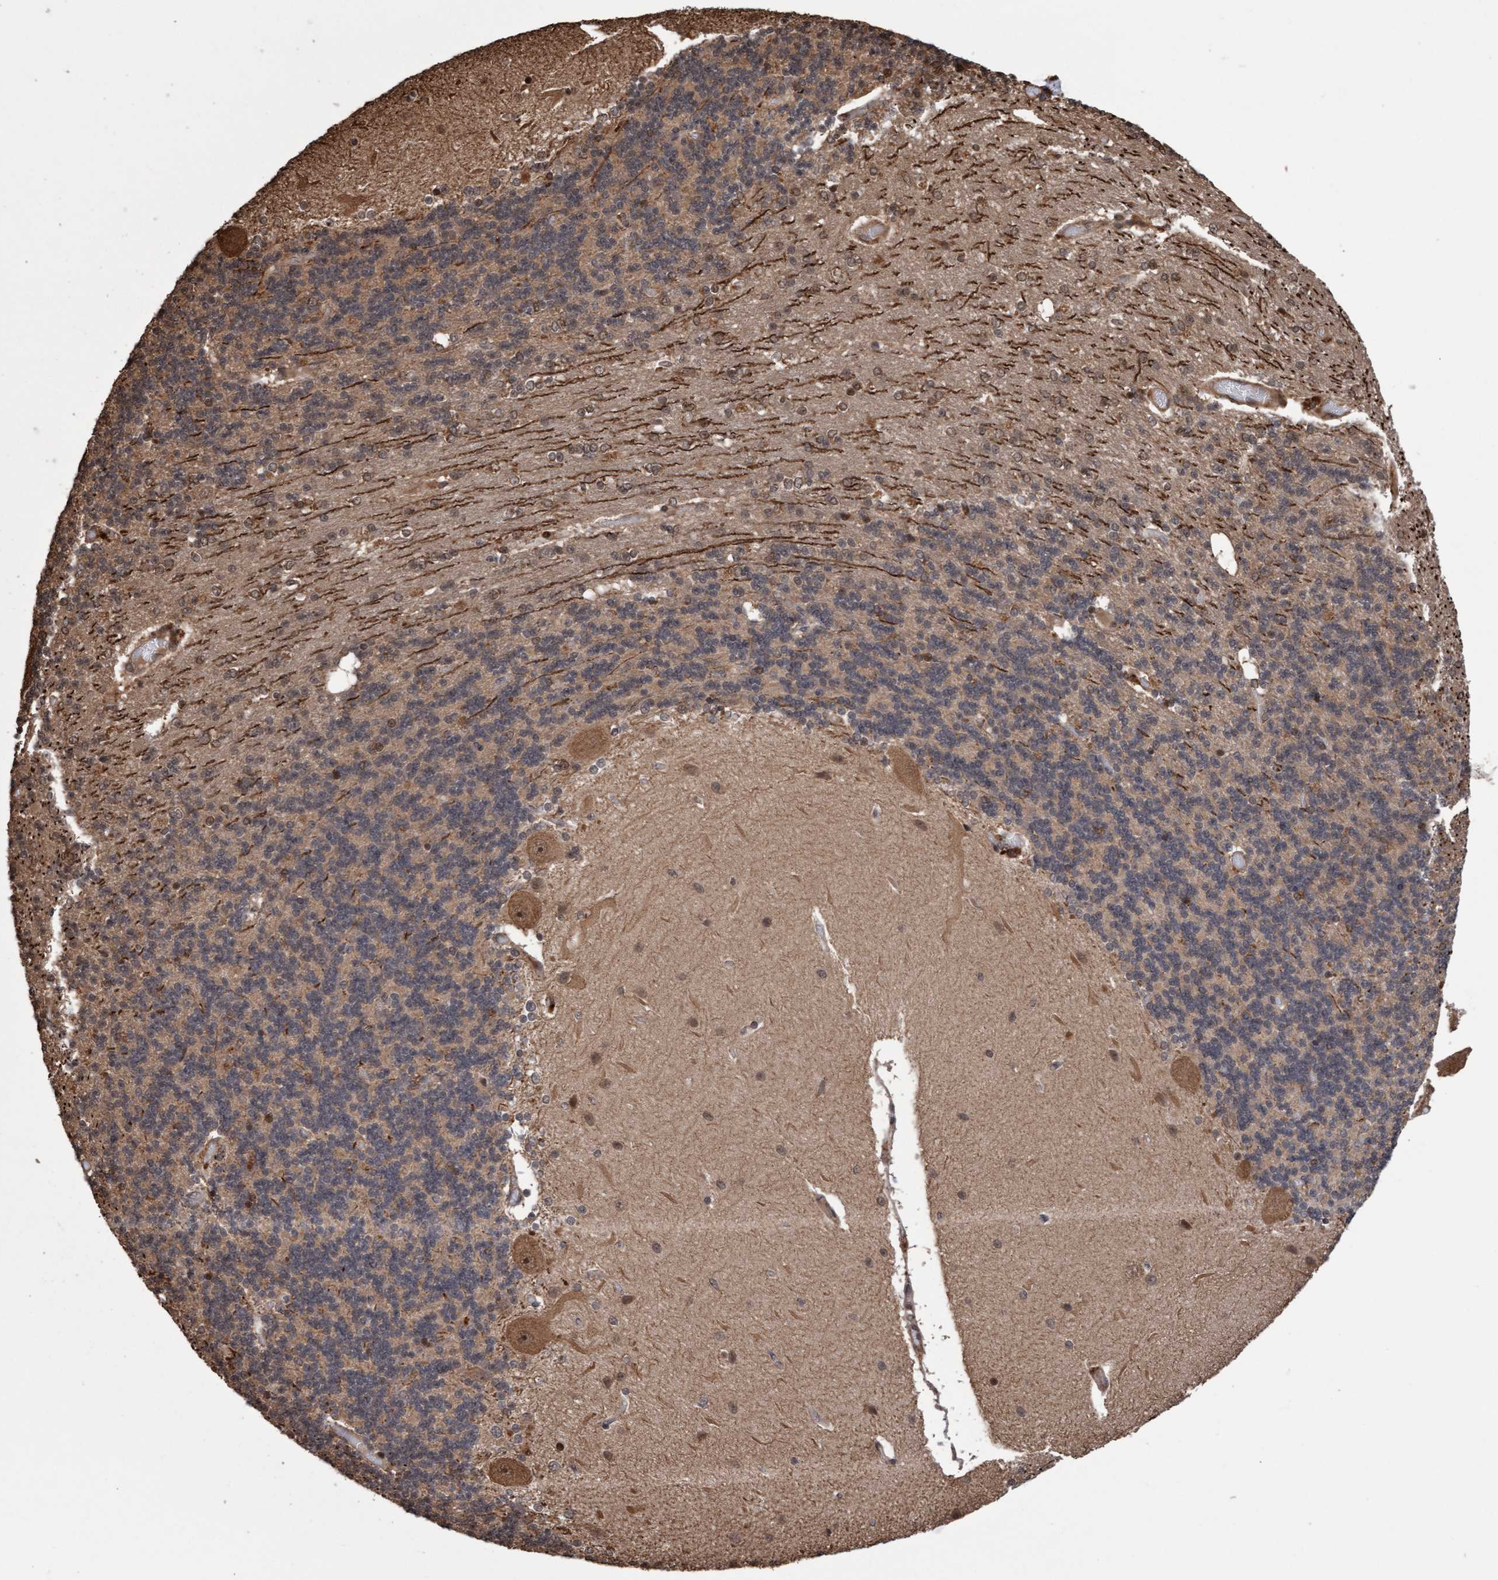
{"staining": {"intensity": "weak", "quantity": ">75%", "location": "cytoplasmic/membranous,nuclear"}, "tissue": "cerebellum", "cell_type": "Cells in granular layer", "image_type": "normal", "snomed": [{"axis": "morphology", "description": "Normal tissue, NOS"}, {"axis": "topography", "description": "Cerebellum"}], "caption": "Cells in granular layer demonstrate low levels of weak cytoplasmic/membranous,nuclear positivity in about >75% of cells in normal cerebellum. The staining was performed using DAB, with brown indicating positive protein expression. Nuclei are stained blue with hematoxylin.", "gene": "PECR", "patient": {"sex": "female", "age": 54}}